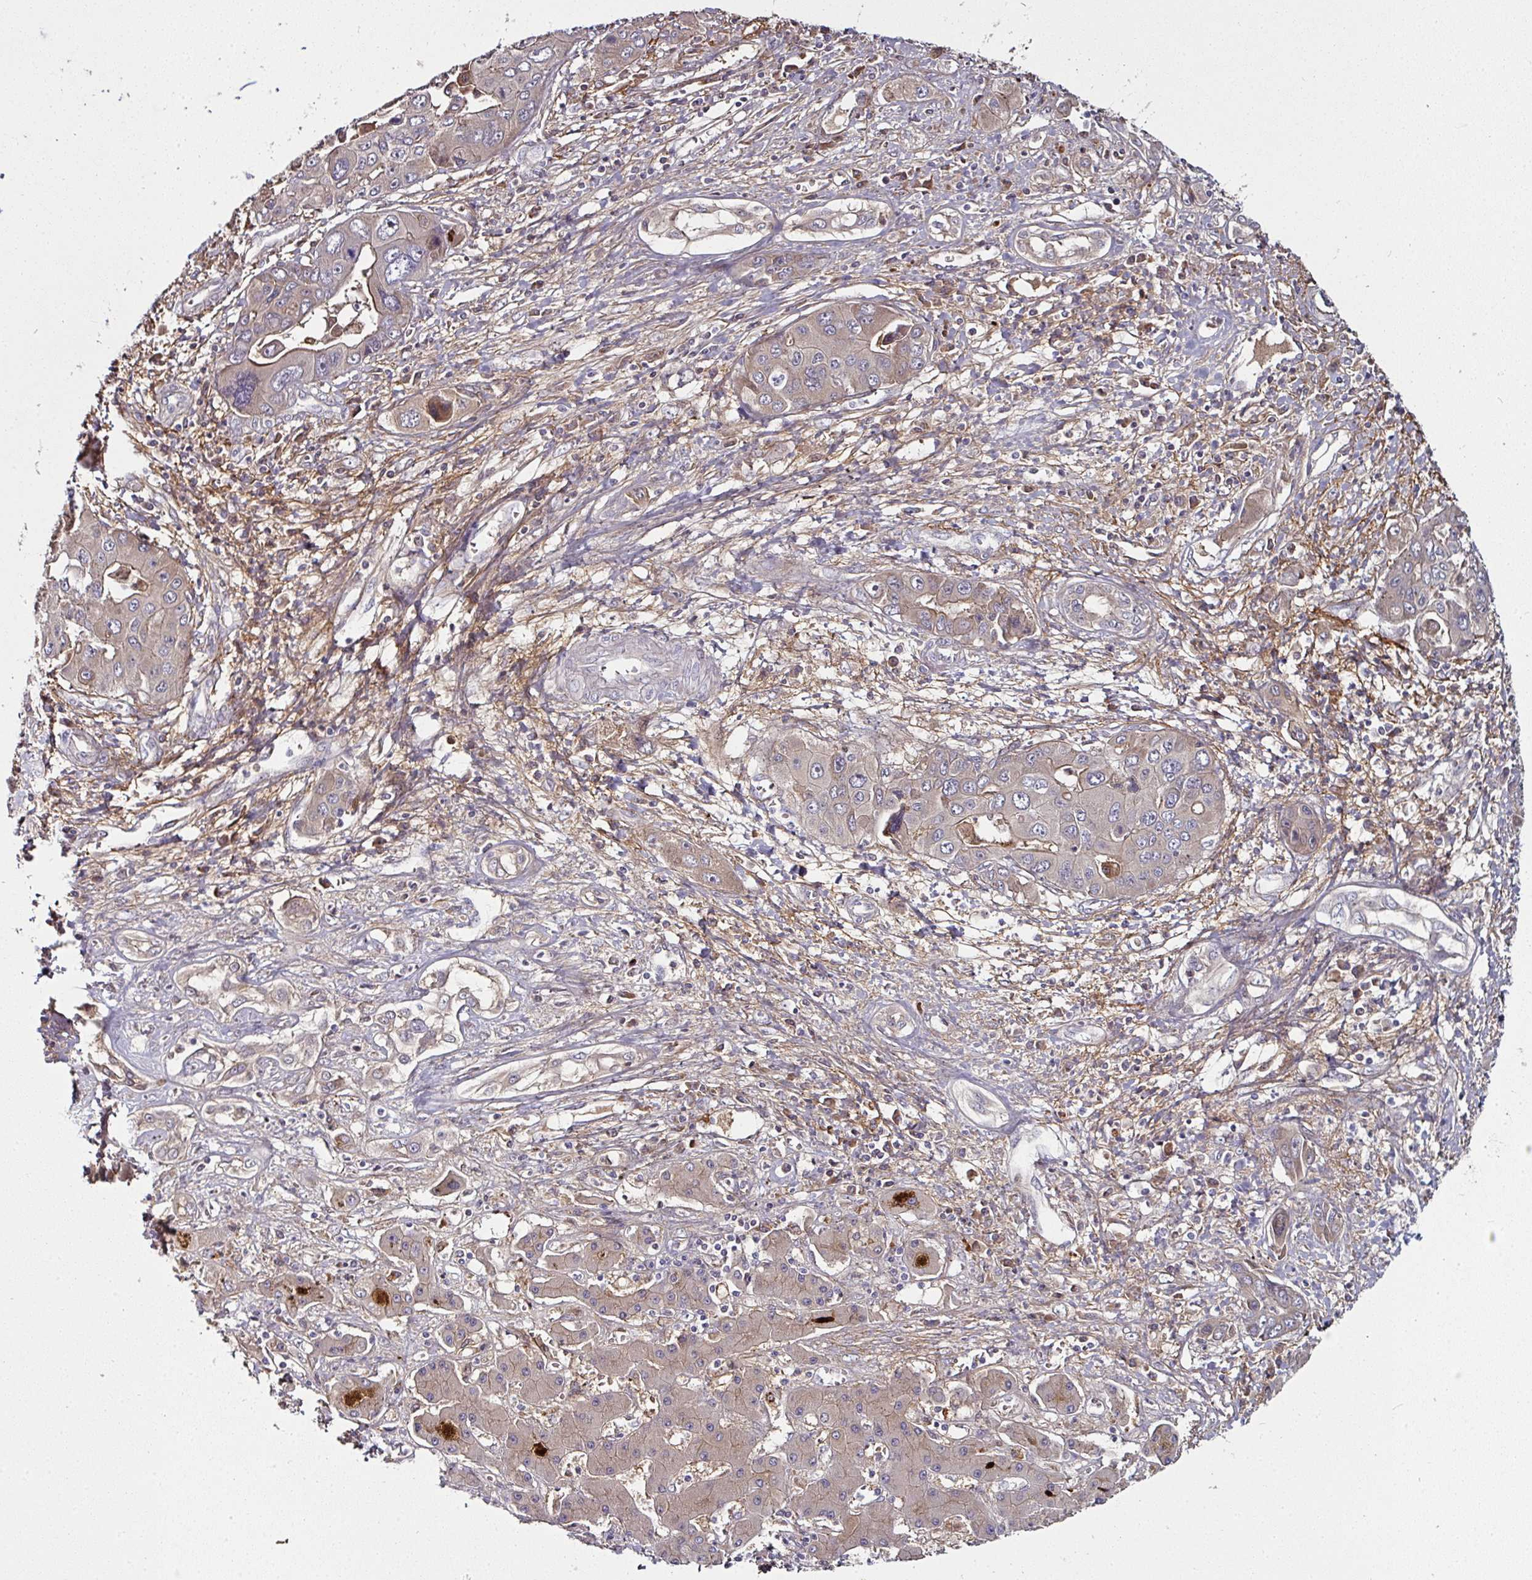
{"staining": {"intensity": "weak", "quantity": "25%-75%", "location": "cytoplasmic/membranous"}, "tissue": "liver cancer", "cell_type": "Tumor cells", "image_type": "cancer", "snomed": [{"axis": "morphology", "description": "Cholangiocarcinoma"}, {"axis": "topography", "description": "Liver"}], "caption": "Human liver cancer (cholangiocarcinoma) stained for a protein (brown) demonstrates weak cytoplasmic/membranous positive expression in about 25%-75% of tumor cells.", "gene": "CTDSP2", "patient": {"sex": "male", "age": 67}}